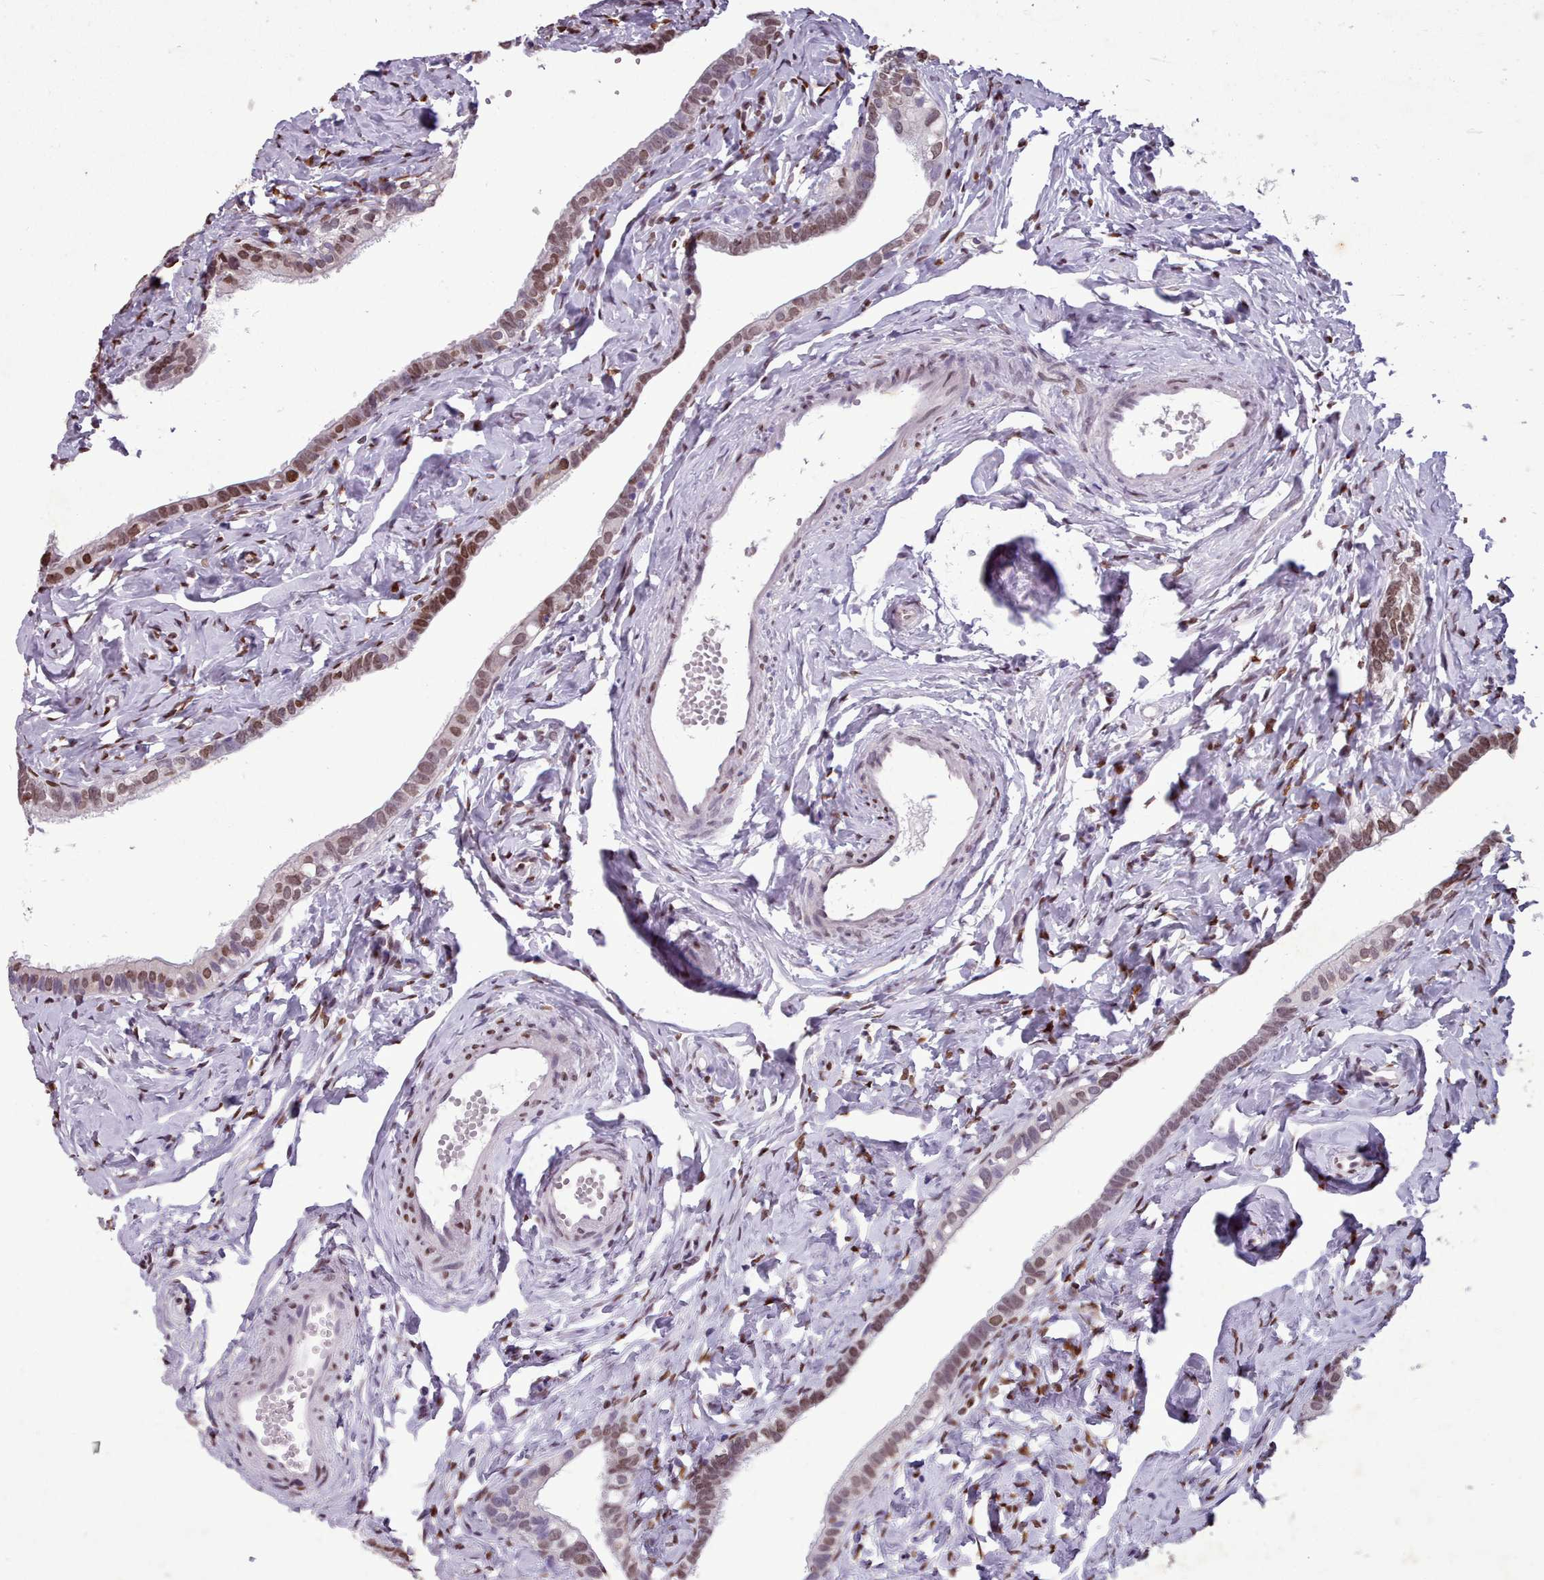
{"staining": {"intensity": "moderate", "quantity": "25%-75%", "location": "nuclear"}, "tissue": "fallopian tube", "cell_type": "Glandular cells", "image_type": "normal", "snomed": [{"axis": "morphology", "description": "Normal tissue, NOS"}, {"axis": "topography", "description": "Fallopian tube"}], "caption": "Brown immunohistochemical staining in normal fallopian tube demonstrates moderate nuclear positivity in approximately 25%-75% of glandular cells.", "gene": "KCNT2", "patient": {"sex": "female", "age": 66}}